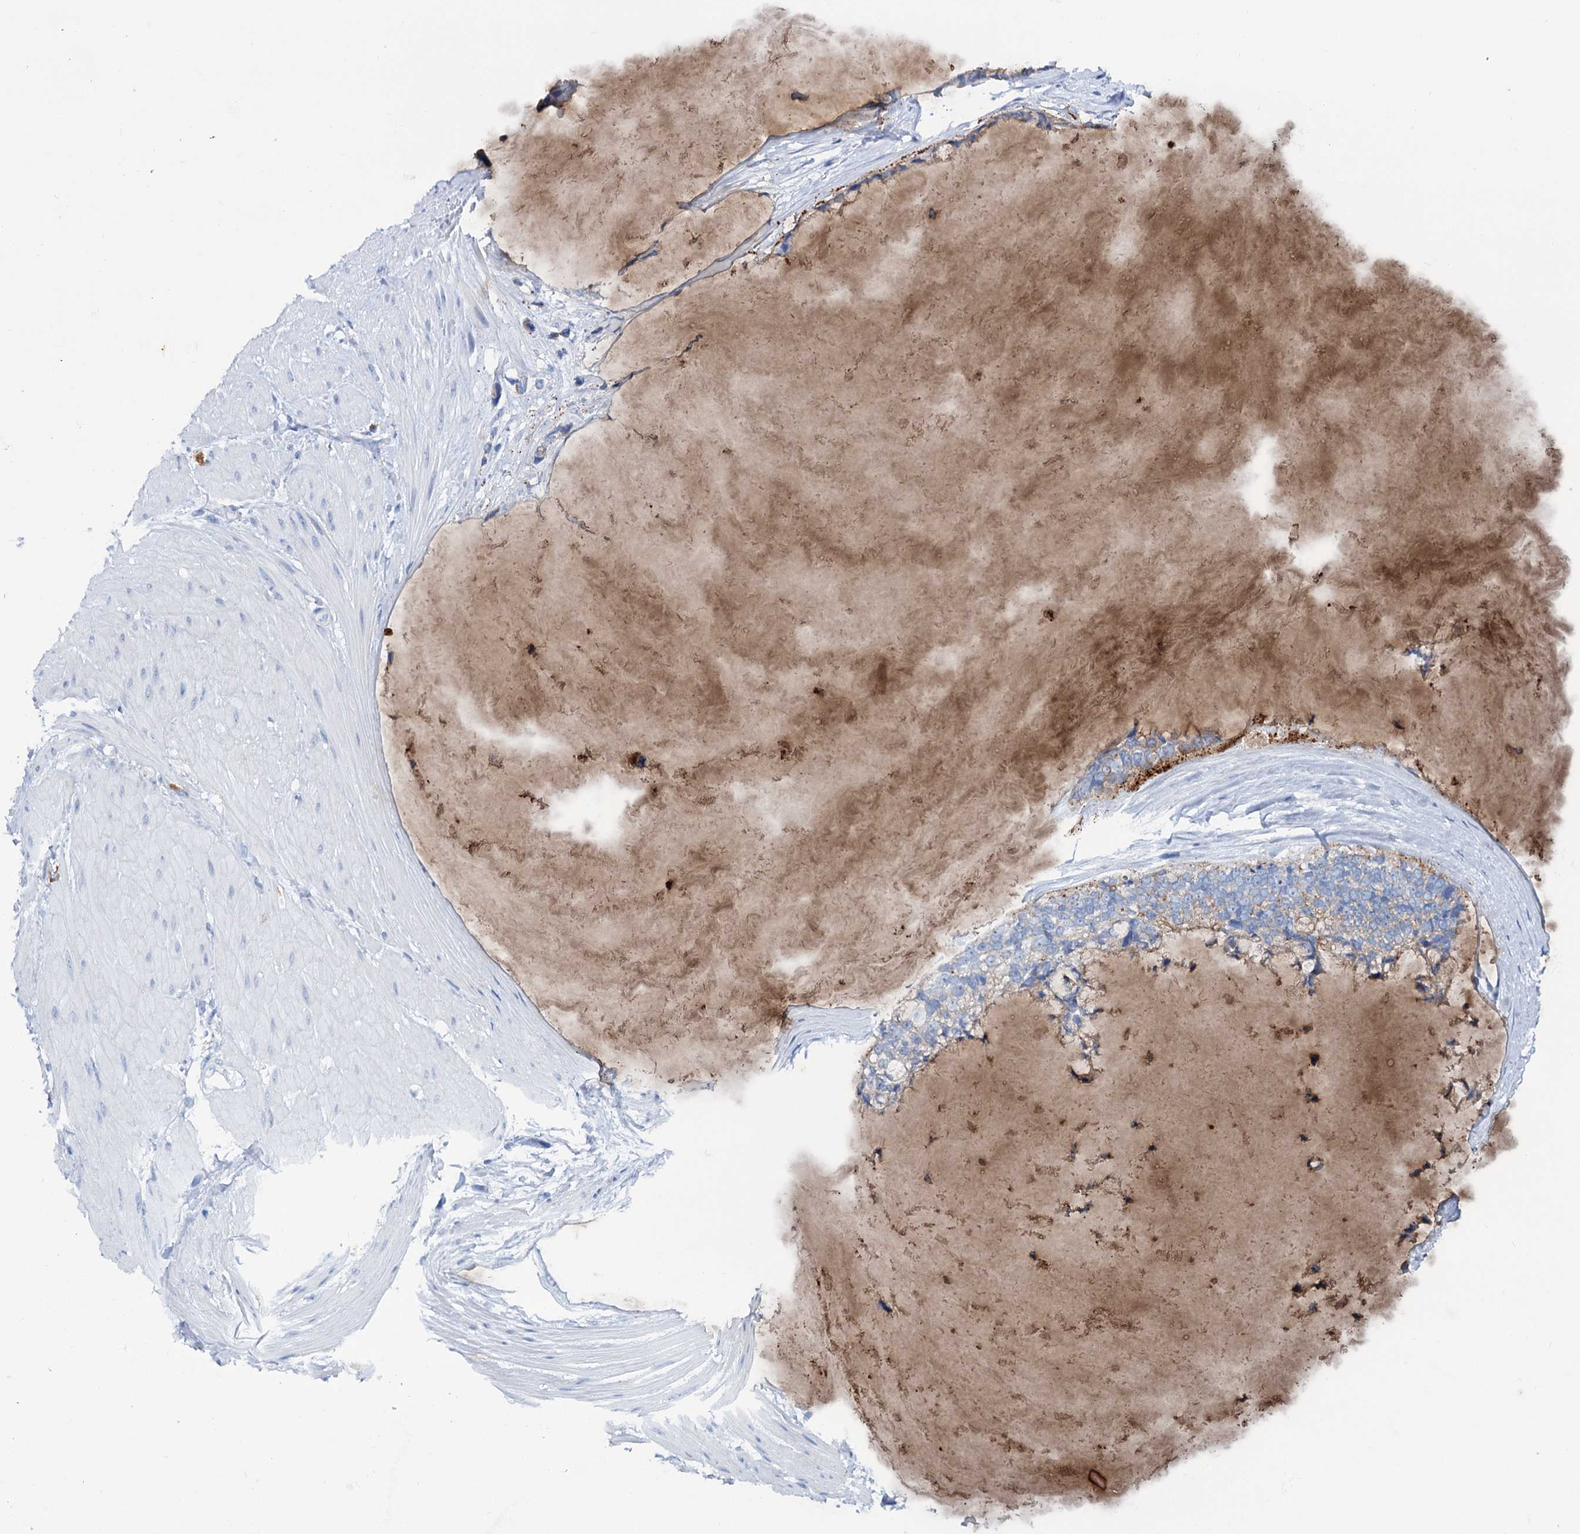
{"staining": {"intensity": "moderate", "quantity": "<25%", "location": "cytoplasmic/membranous"}, "tissue": "ovarian cancer", "cell_type": "Tumor cells", "image_type": "cancer", "snomed": [{"axis": "morphology", "description": "Cystadenocarcinoma, mucinous, NOS"}, {"axis": "topography", "description": "Ovary"}], "caption": "Human ovarian cancer stained with a protein marker demonstrates moderate staining in tumor cells.", "gene": "FAAP20", "patient": {"sex": "female", "age": 39}}